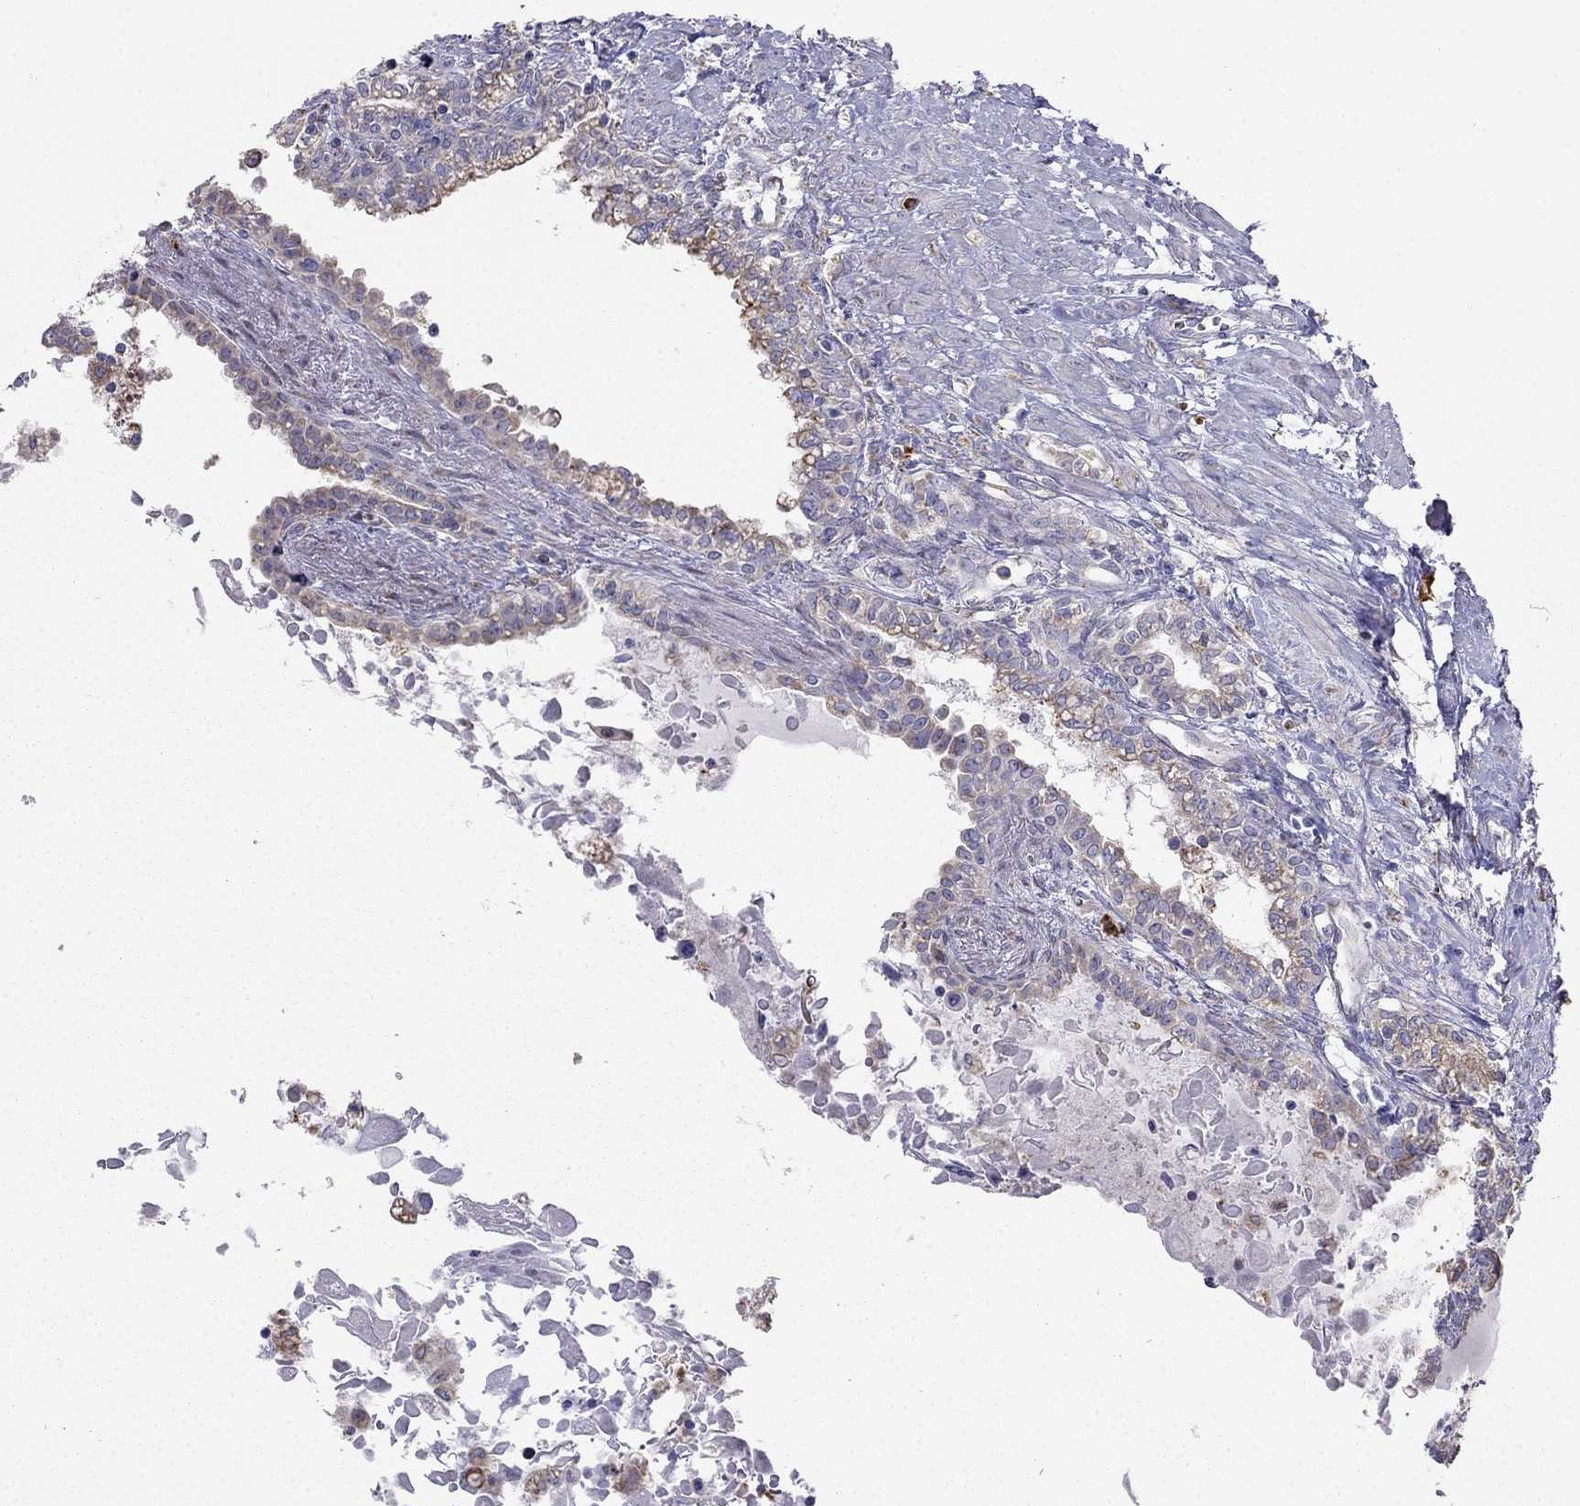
{"staining": {"intensity": "moderate", "quantity": ">75%", "location": "cytoplasmic/membranous"}, "tissue": "seminal vesicle", "cell_type": "Glandular cells", "image_type": "normal", "snomed": [{"axis": "morphology", "description": "Normal tissue, NOS"}, {"axis": "morphology", "description": "Urothelial carcinoma, NOS"}, {"axis": "topography", "description": "Urinary bladder"}, {"axis": "topography", "description": "Seminal veicle"}], "caption": "Brown immunohistochemical staining in normal seminal vesicle displays moderate cytoplasmic/membranous positivity in about >75% of glandular cells.", "gene": "LONRF2", "patient": {"sex": "male", "age": 76}}